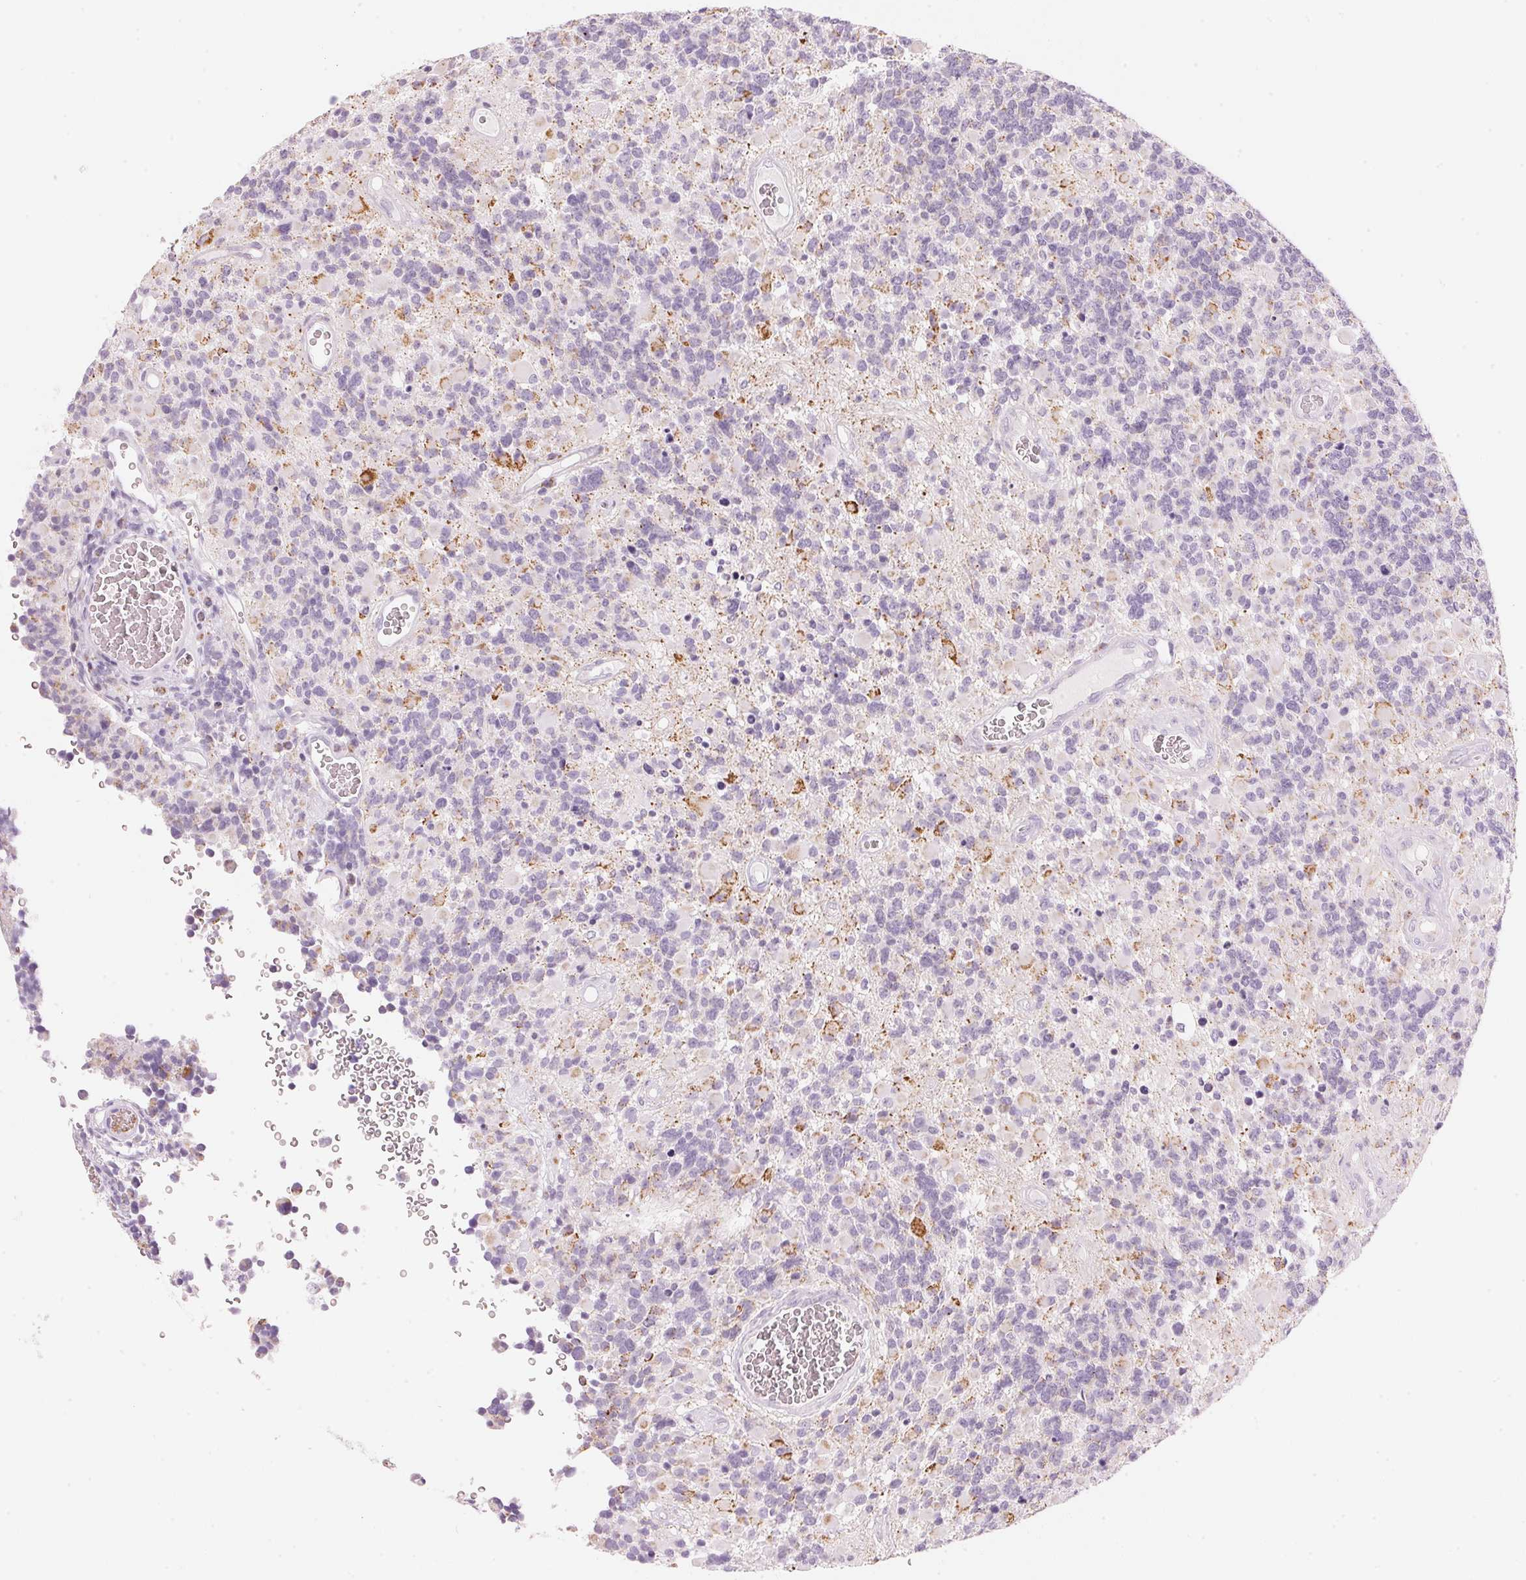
{"staining": {"intensity": "negative", "quantity": "none", "location": "none"}, "tissue": "glioma", "cell_type": "Tumor cells", "image_type": "cancer", "snomed": [{"axis": "morphology", "description": "Glioma, malignant, High grade"}, {"axis": "topography", "description": "Brain"}], "caption": "Tumor cells are negative for protein expression in human glioma. (Brightfield microscopy of DAB IHC at high magnification).", "gene": "HOXB13", "patient": {"sex": "female", "age": 40}}